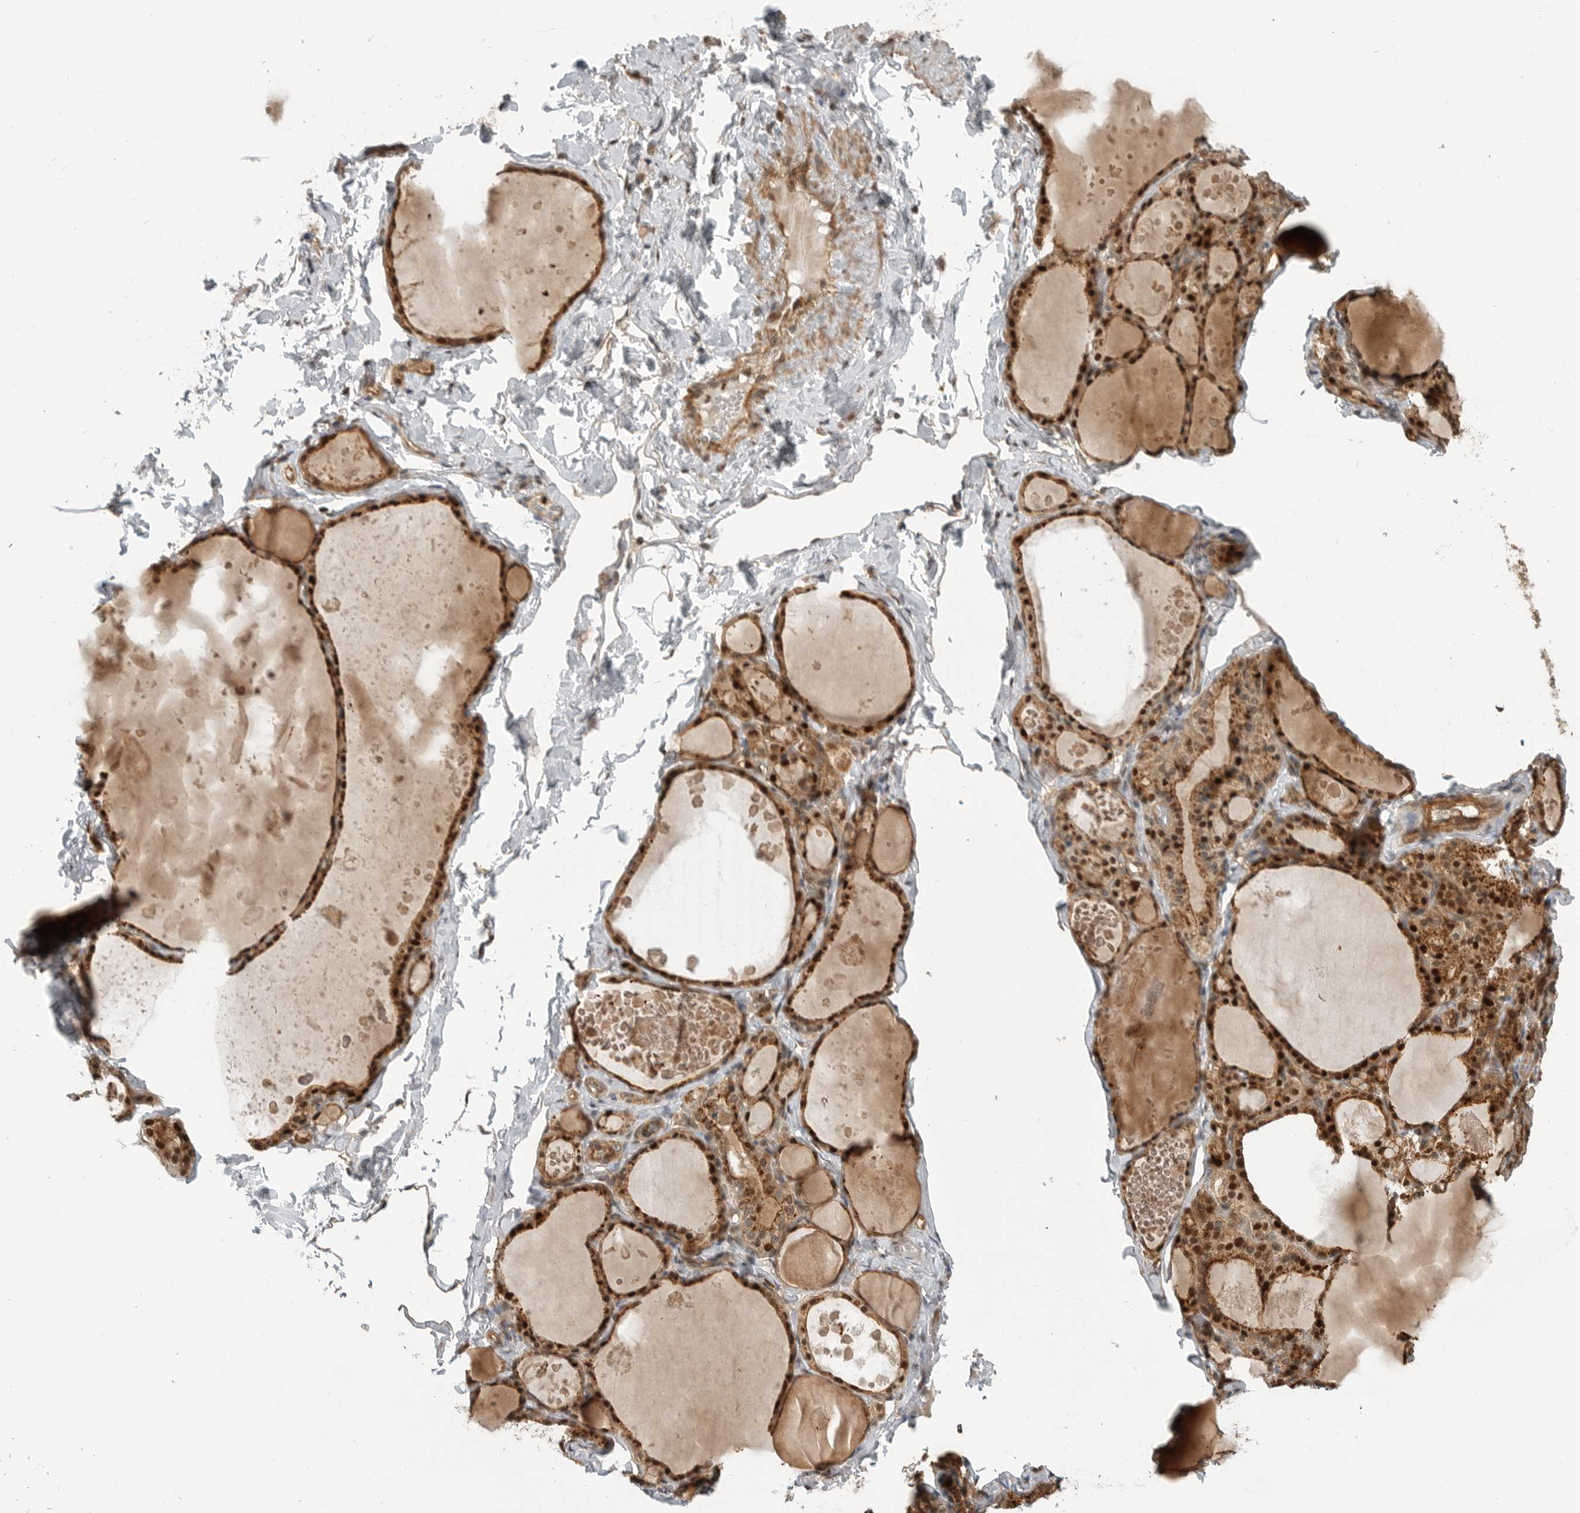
{"staining": {"intensity": "strong", "quantity": ">75%", "location": "cytoplasmic/membranous,nuclear"}, "tissue": "thyroid gland", "cell_type": "Glandular cells", "image_type": "normal", "snomed": [{"axis": "morphology", "description": "Normal tissue, NOS"}, {"axis": "topography", "description": "Thyroid gland"}], "caption": "Unremarkable thyroid gland demonstrates strong cytoplasmic/membranous,nuclear expression in approximately >75% of glandular cells The protein of interest is shown in brown color, while the nuclei are stained blue..", "gene": "STRAP", "patient": {"sex": "male", "age": 56}}